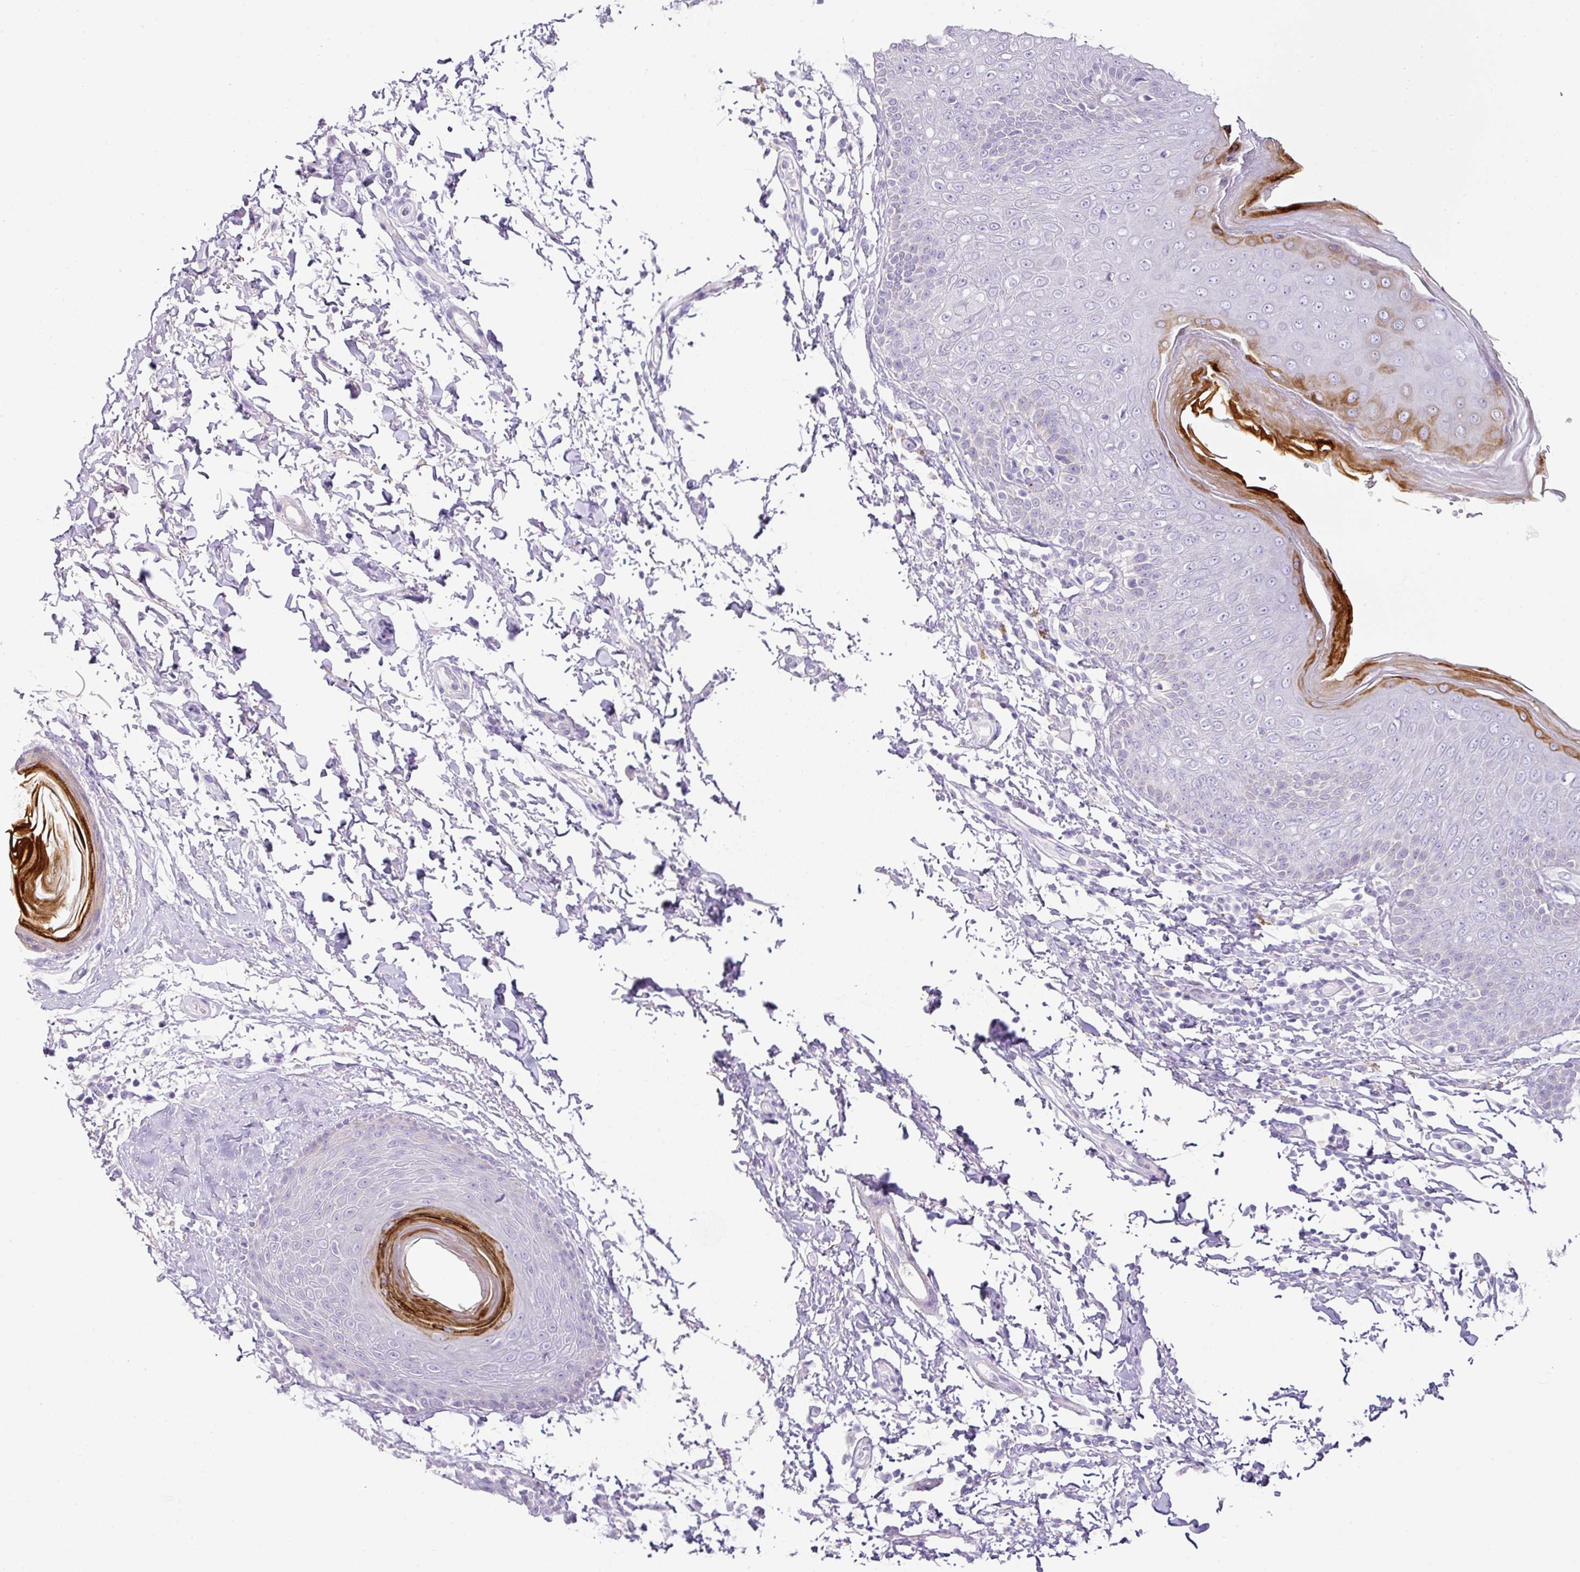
{"staining": {"intensity": "strong", "quantity": "<25%", "location": "cytoplasmic/membranous"}, "tissue": "skin", "cell_type": "Epidermal cells", "image_type": "normal", "snomed": [{"axis": "morphology", "description": "Normal tissue, NOS"}, {"axis": "topography", "description": "Peripheral nerve tissue"}], "caption": "Unremarkable skin was stained to show a protein in brown. There is medium levels of strong cytoplasmic/membranous staining in about <25% of epidermal cells. The staining was performed using DAB to visualize the protein expression in brown, while the nuclei were stained in blue with hematoxylin (Magnification: 20x).", "gene": "TARM1", "patient": {"sex": "male", "age": 51}}